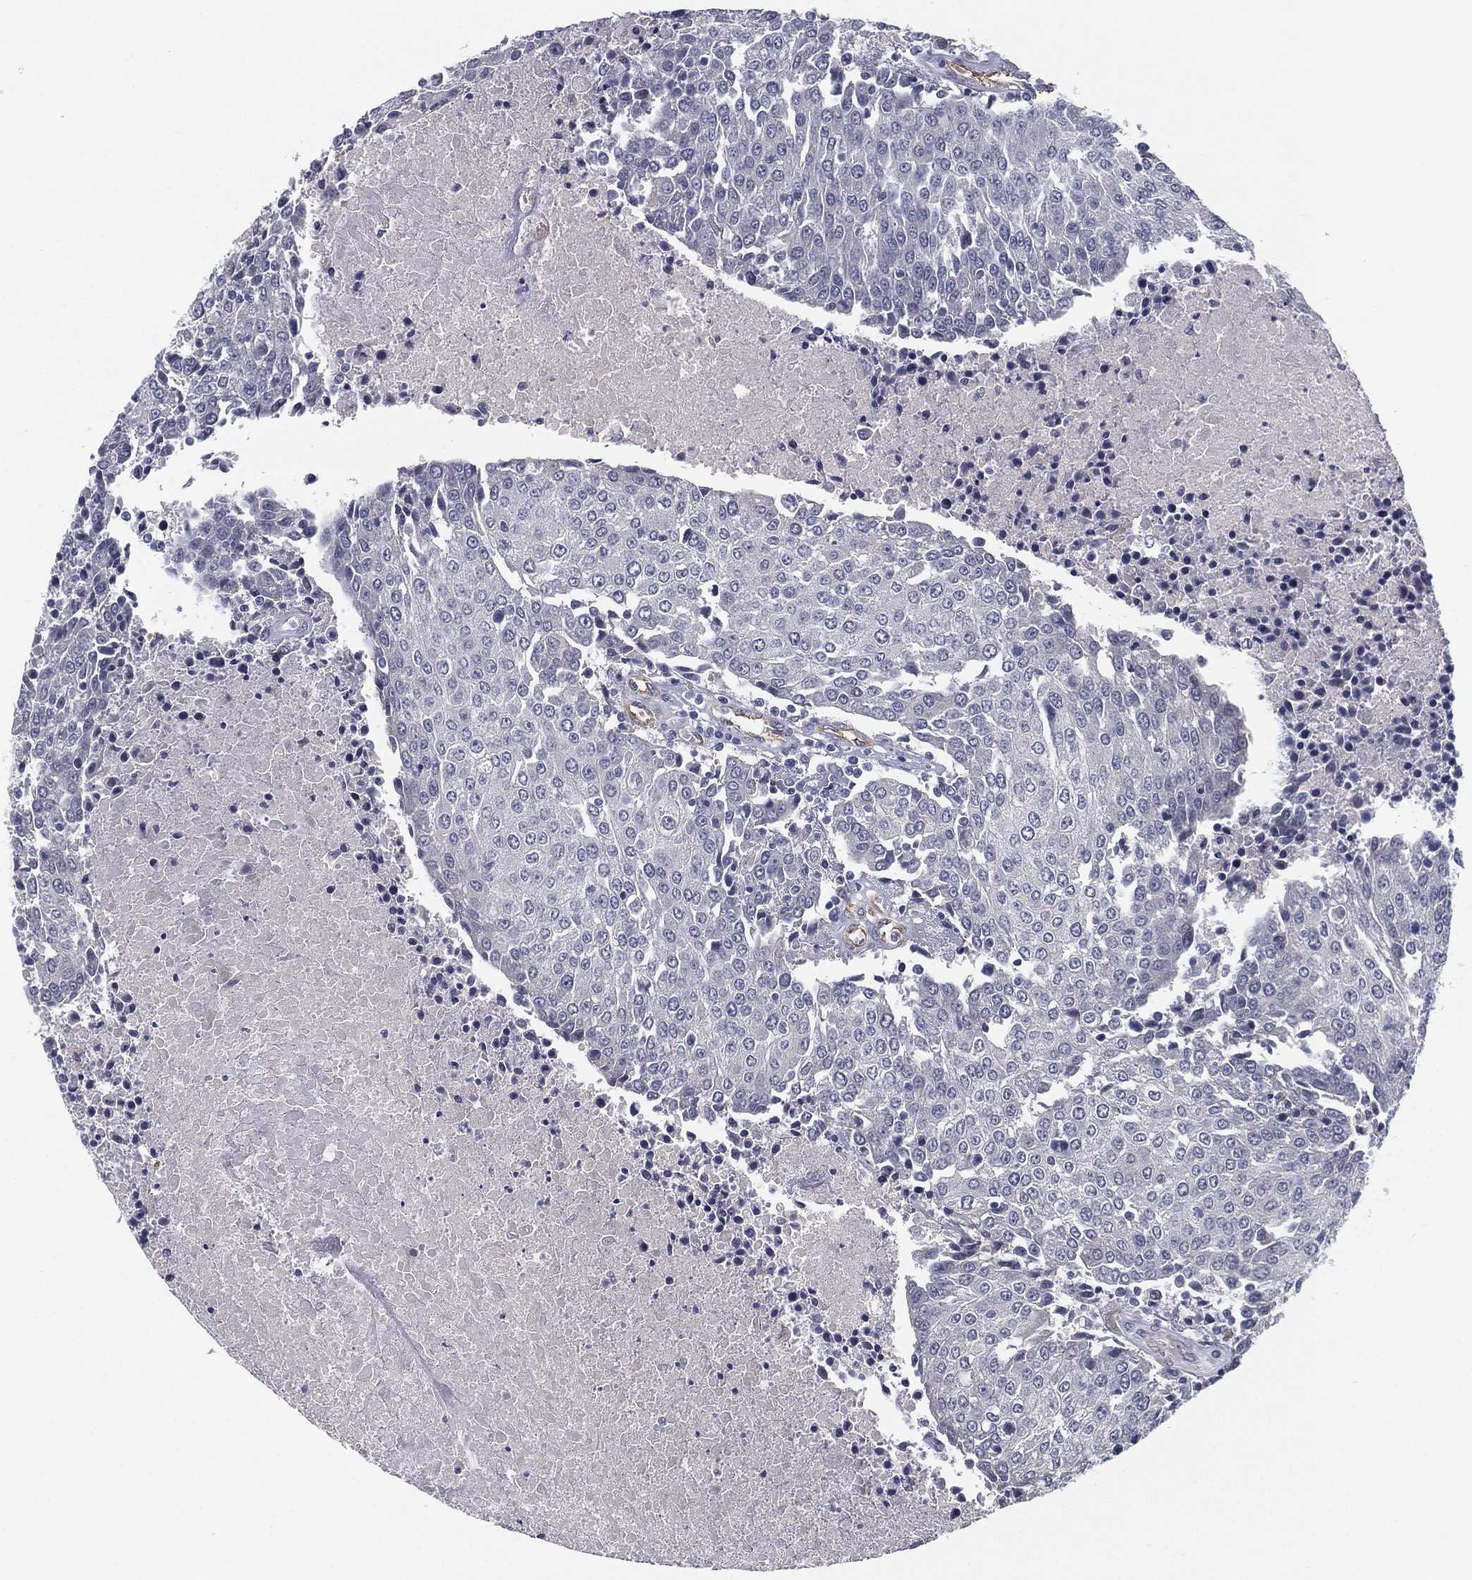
{"staining": {"intensity": "negative", "quantity": "none", "location": "none"}, "tissue": "urothelial cancer", "cell_type": "Tumor cells", "image_type": "cancer", "snomed": [{"axis": "morphology", "description": "Urothelial carcinoma, High grade"}, {"axis": "topography", "description": "Urinary bladder"}], "caption": "The immunohistochemistry (IHC) image has no significant staining in tumor cells of urothelial carcinoma (high-grade) tissue.", "gene": "LRRC56", "patient": {"sex": "female", "age": 85}}